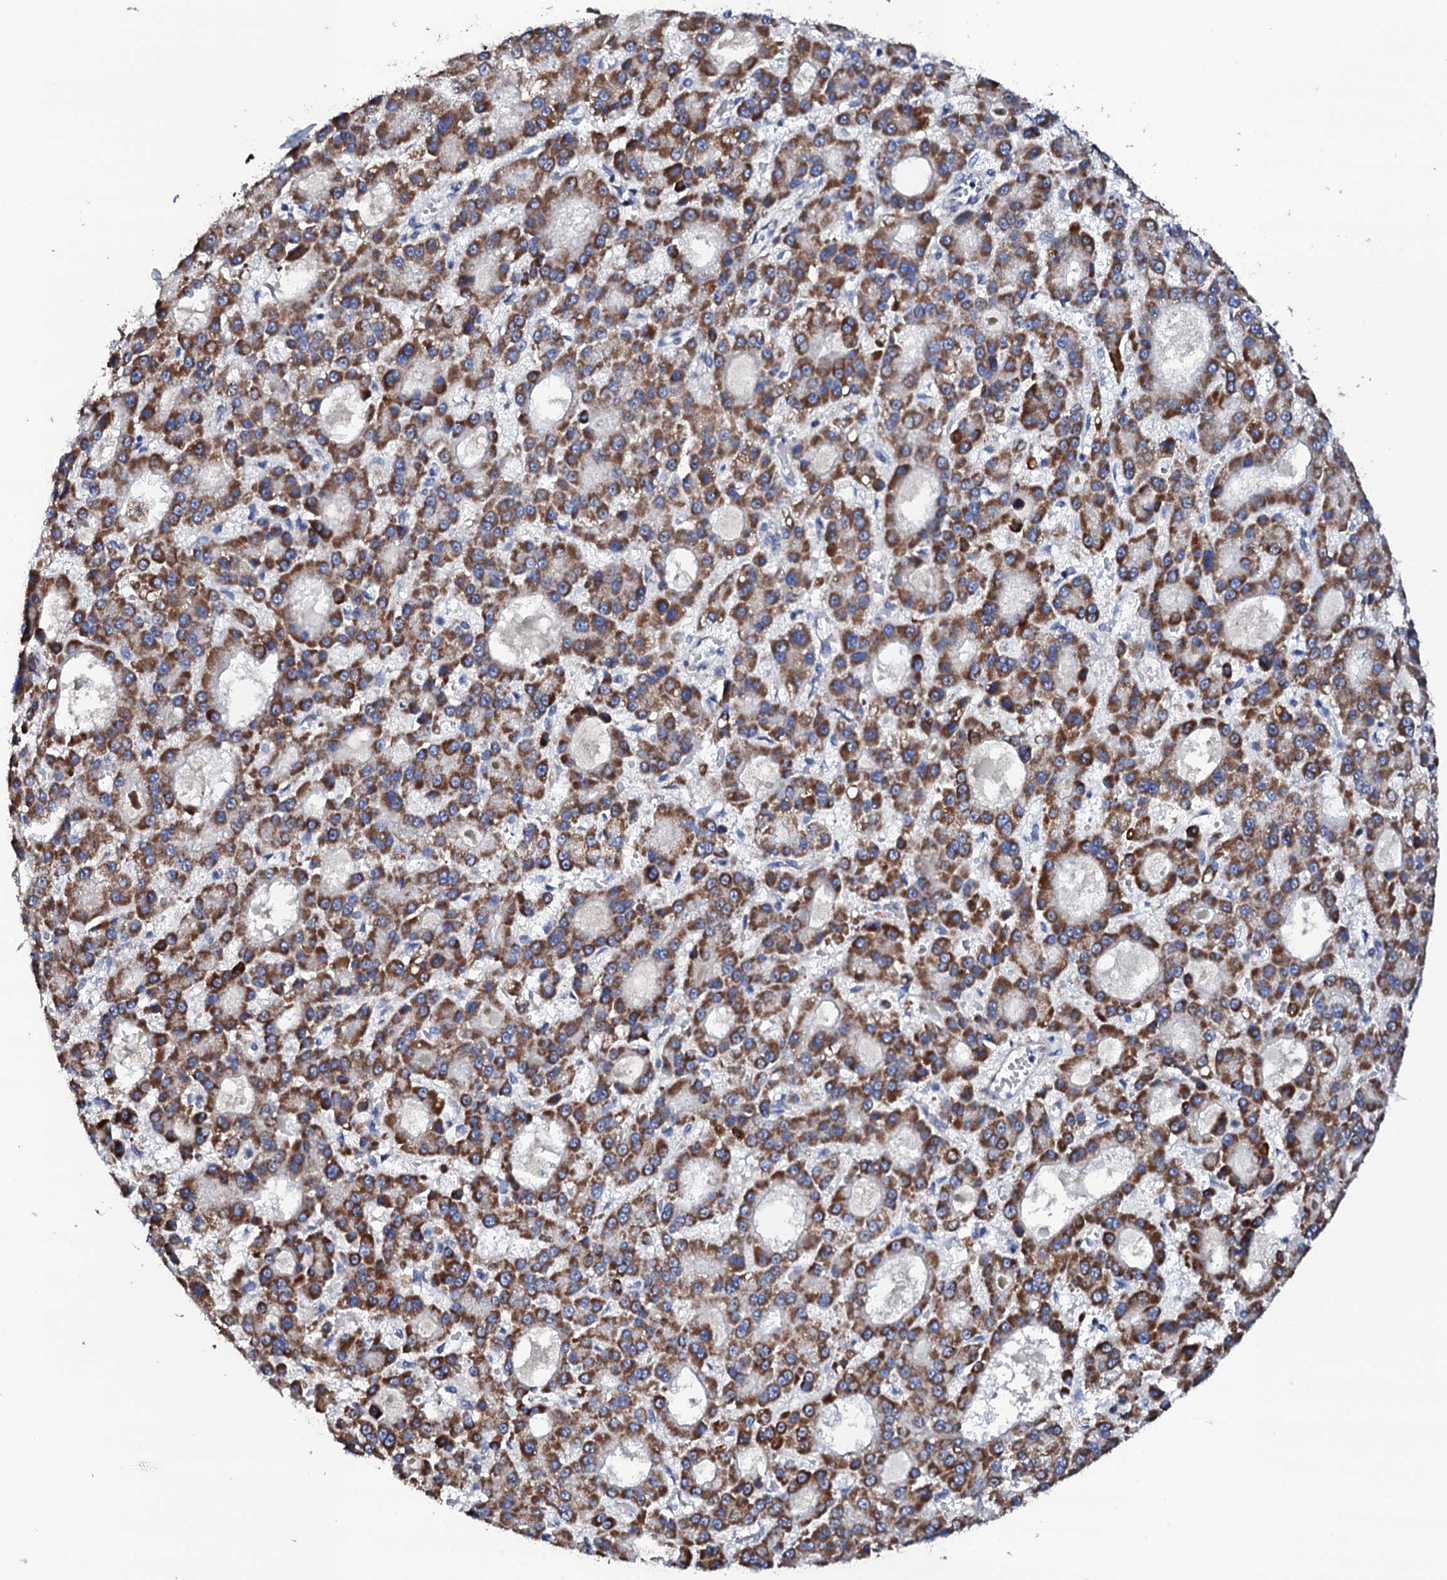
{"staining": {"intensity": "moderate", "quantity": ">75%", "location": "cytoplasmic/membranous"}, "tissue": "liver cancer", "cell_type": "Tumor cells", "image_type": "cancer", "snomed": [{"axis": "morphology", "description": "Carcinoma, Hepatocellular, NOS"}, {"axis": "topography", "description": "Liver"}], "caption": "IHC histopathology image of human hepatocellular carcinoma (liver) stained for a protein (brown), which demonstrates medium levels of moderate cytoplasmic/membranous positivity in about >75% of tumor cells.", "gene": "TCAF2", "patient": {"sex": "male", "age": 70}}